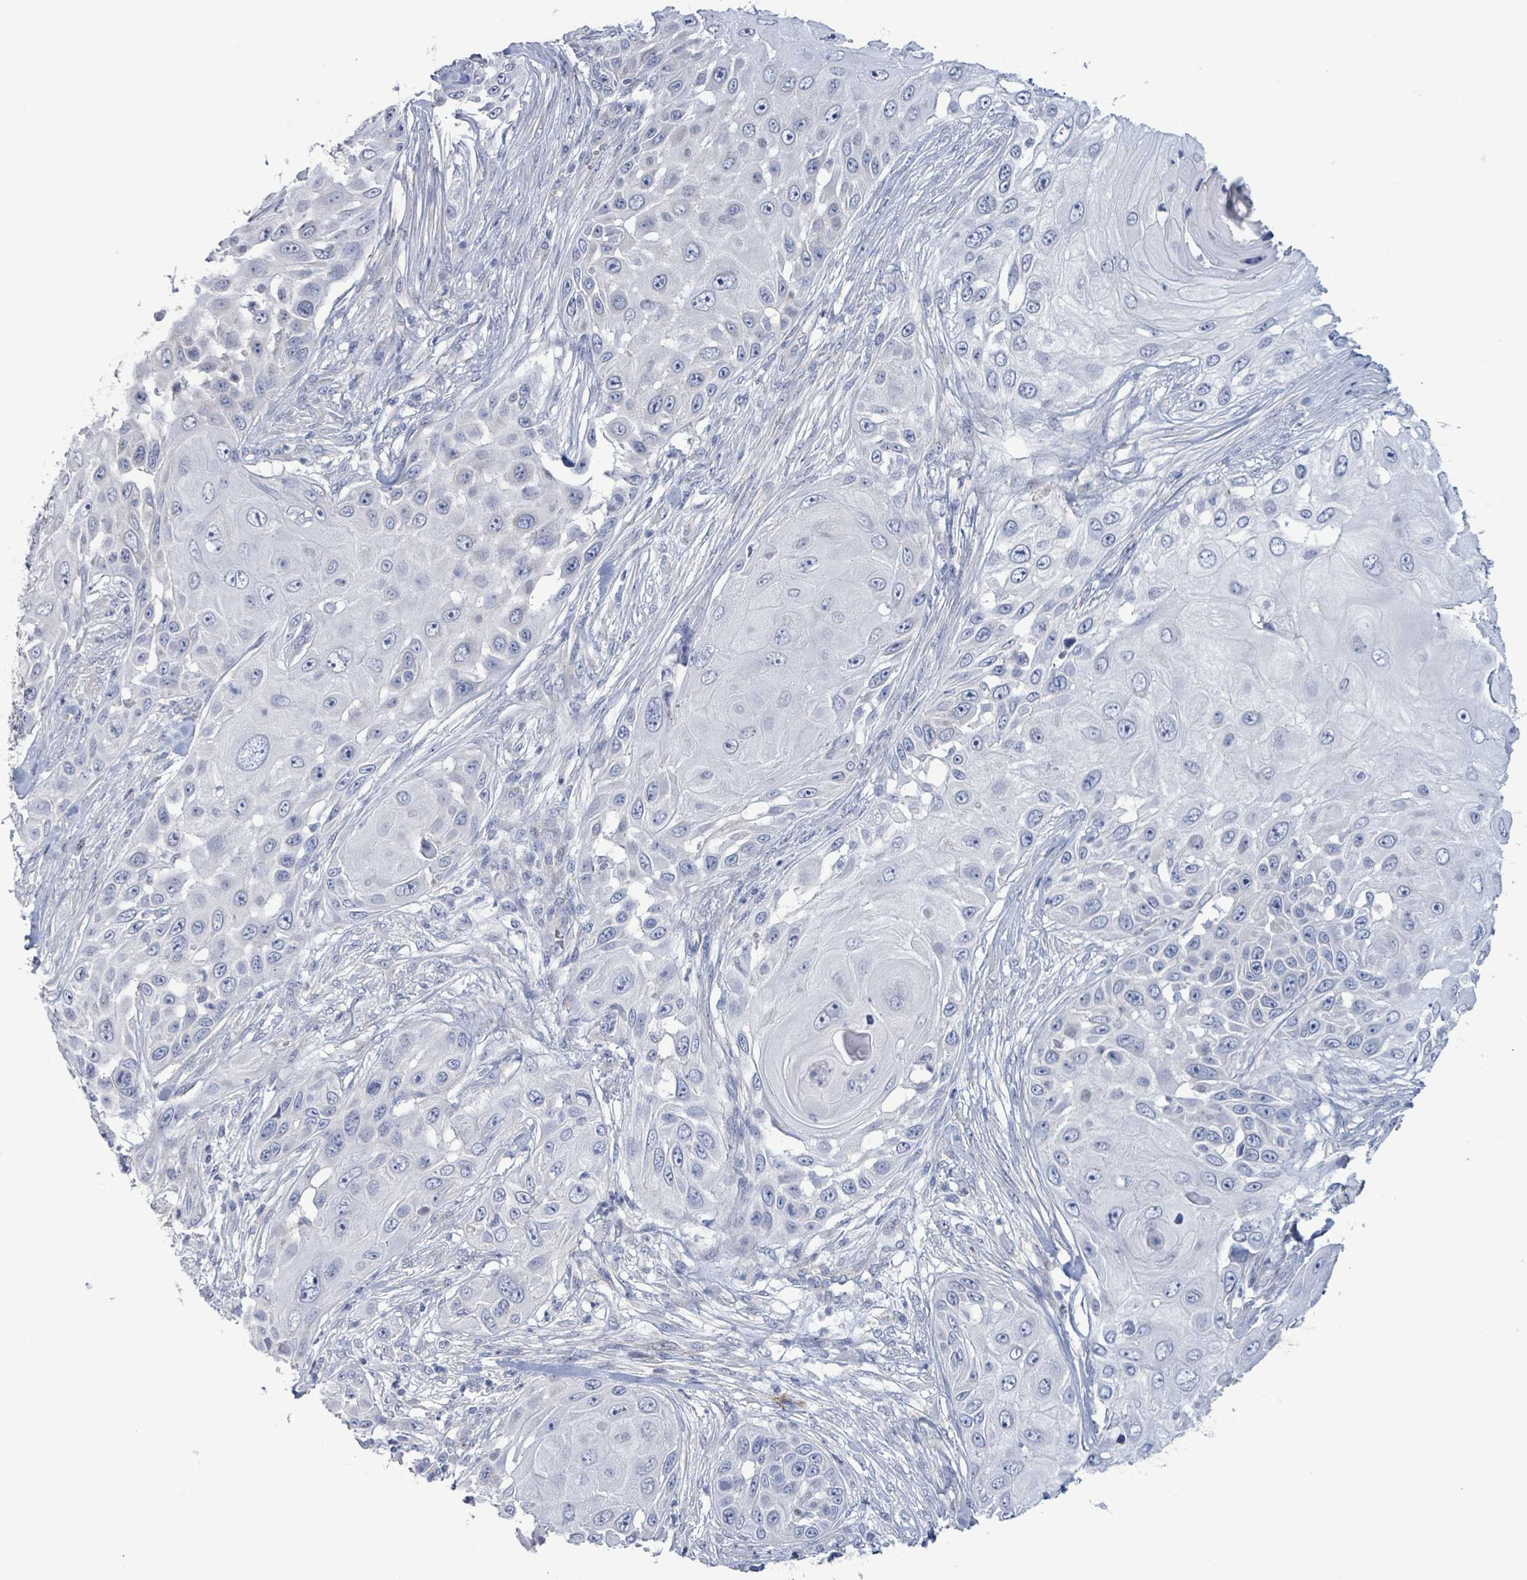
{"staining": {"intensity": "negative", "quantity": "none", "location": "none"}, "tissue": "skin cancer", "cell_type": "Tumor cells", "image_type": "cancer", "snomed": [{"axis": "morphology", "description": "Squamous cell carcinoma, NOS"}, {"axis": "topography", "description": "Skin"}], "caption": "Tumor cells show no significant protein positivity in squamous cell carcinoma (skin). (DAB immunohistochemistry (IHC) visualized using brightfield microscopy, high magnification).", "gene": "PKLR", "patient": {"sex": "female", "age": 44}}